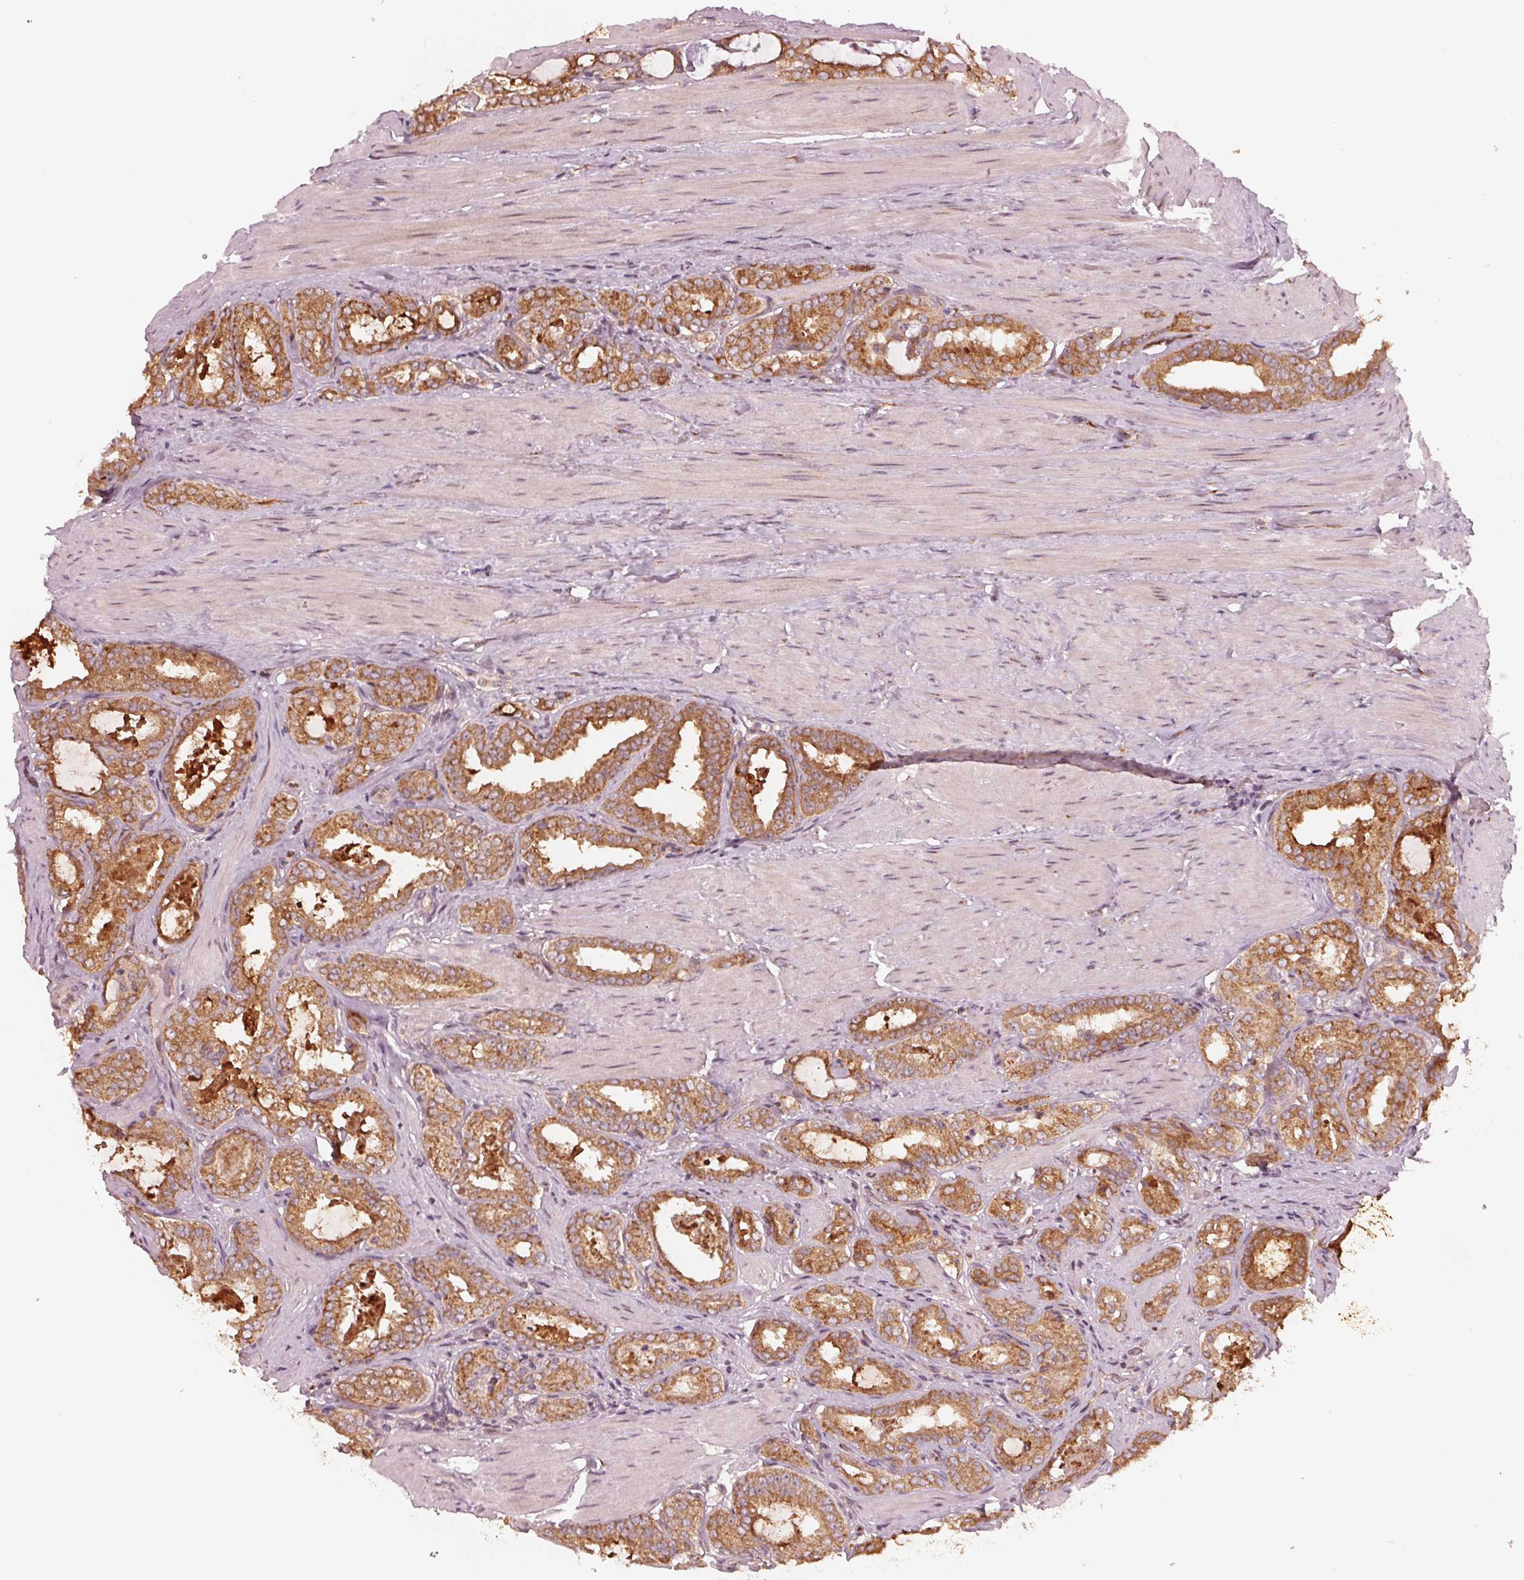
{"staining": {"intensity": "moderate", "quantity": ">75%", "location": "cytoplasmic/membranous"}, "tissue": "prostate cancer", "cell_type": "Tumor cells", "image_type": "cancer", "snomed": [{"axis": "morphology", "description": "Adenocarcinoma, High grade"}, {"axis": "topography", "description": "Prostate"}], "caption": "The image displays immunohistochemical staining of prostate cancer (adenocarcinoma (high-grade)). There is moderate cytoplasmic/membranous staining is present in about >75% of tumor cells. (Stains: DAB (3,3'-diaminobenzidine) in brown, nuclei in blue, Microscopy: brightfield microscopy at high magnification).", "gene": "CMIP", "patient": {"sex": "male", "age": 63}}